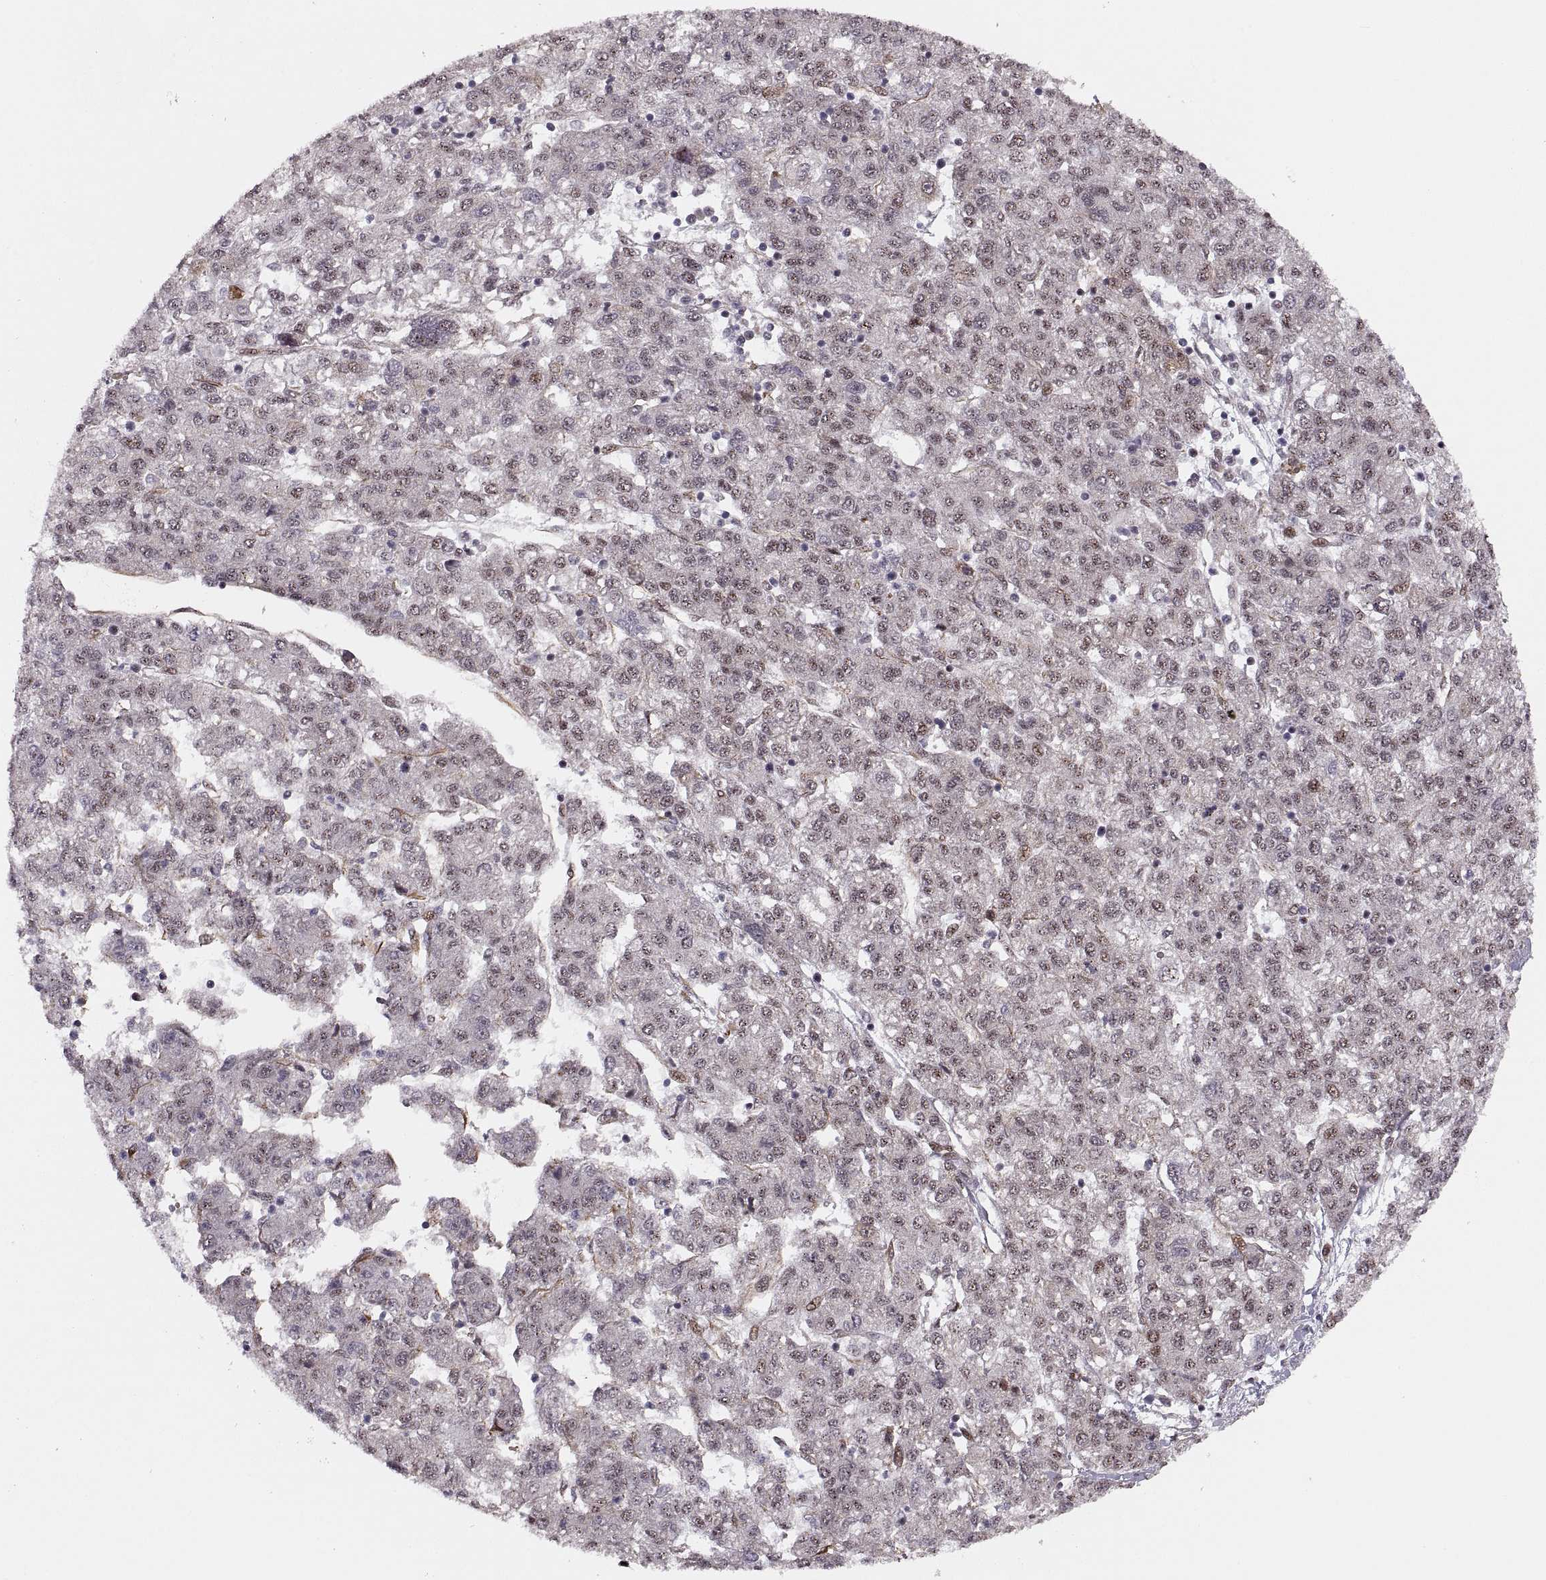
{"staining": {"intensity": "moderate", "quantity": "25%-75%", "location": "nuclear"}, "tissue": "liver cancer", "cell_type": "Tumor cells", "image_type": "cancer", "snomed": [{"axis": "morphology", "description": "Carcinoma, Hepatocellular, NOS"}, {"axis": "topography", "description": "Liver"}], "caption": "Moderate nuclear positivity for a protein is identified in about 25%-75% of tumor cells of hepatocellular carcinoma (liver) using immunohistochemistry (IHC).", "gene": "ZCCHC17", "patient": {"sex": "male", "age": 56}}